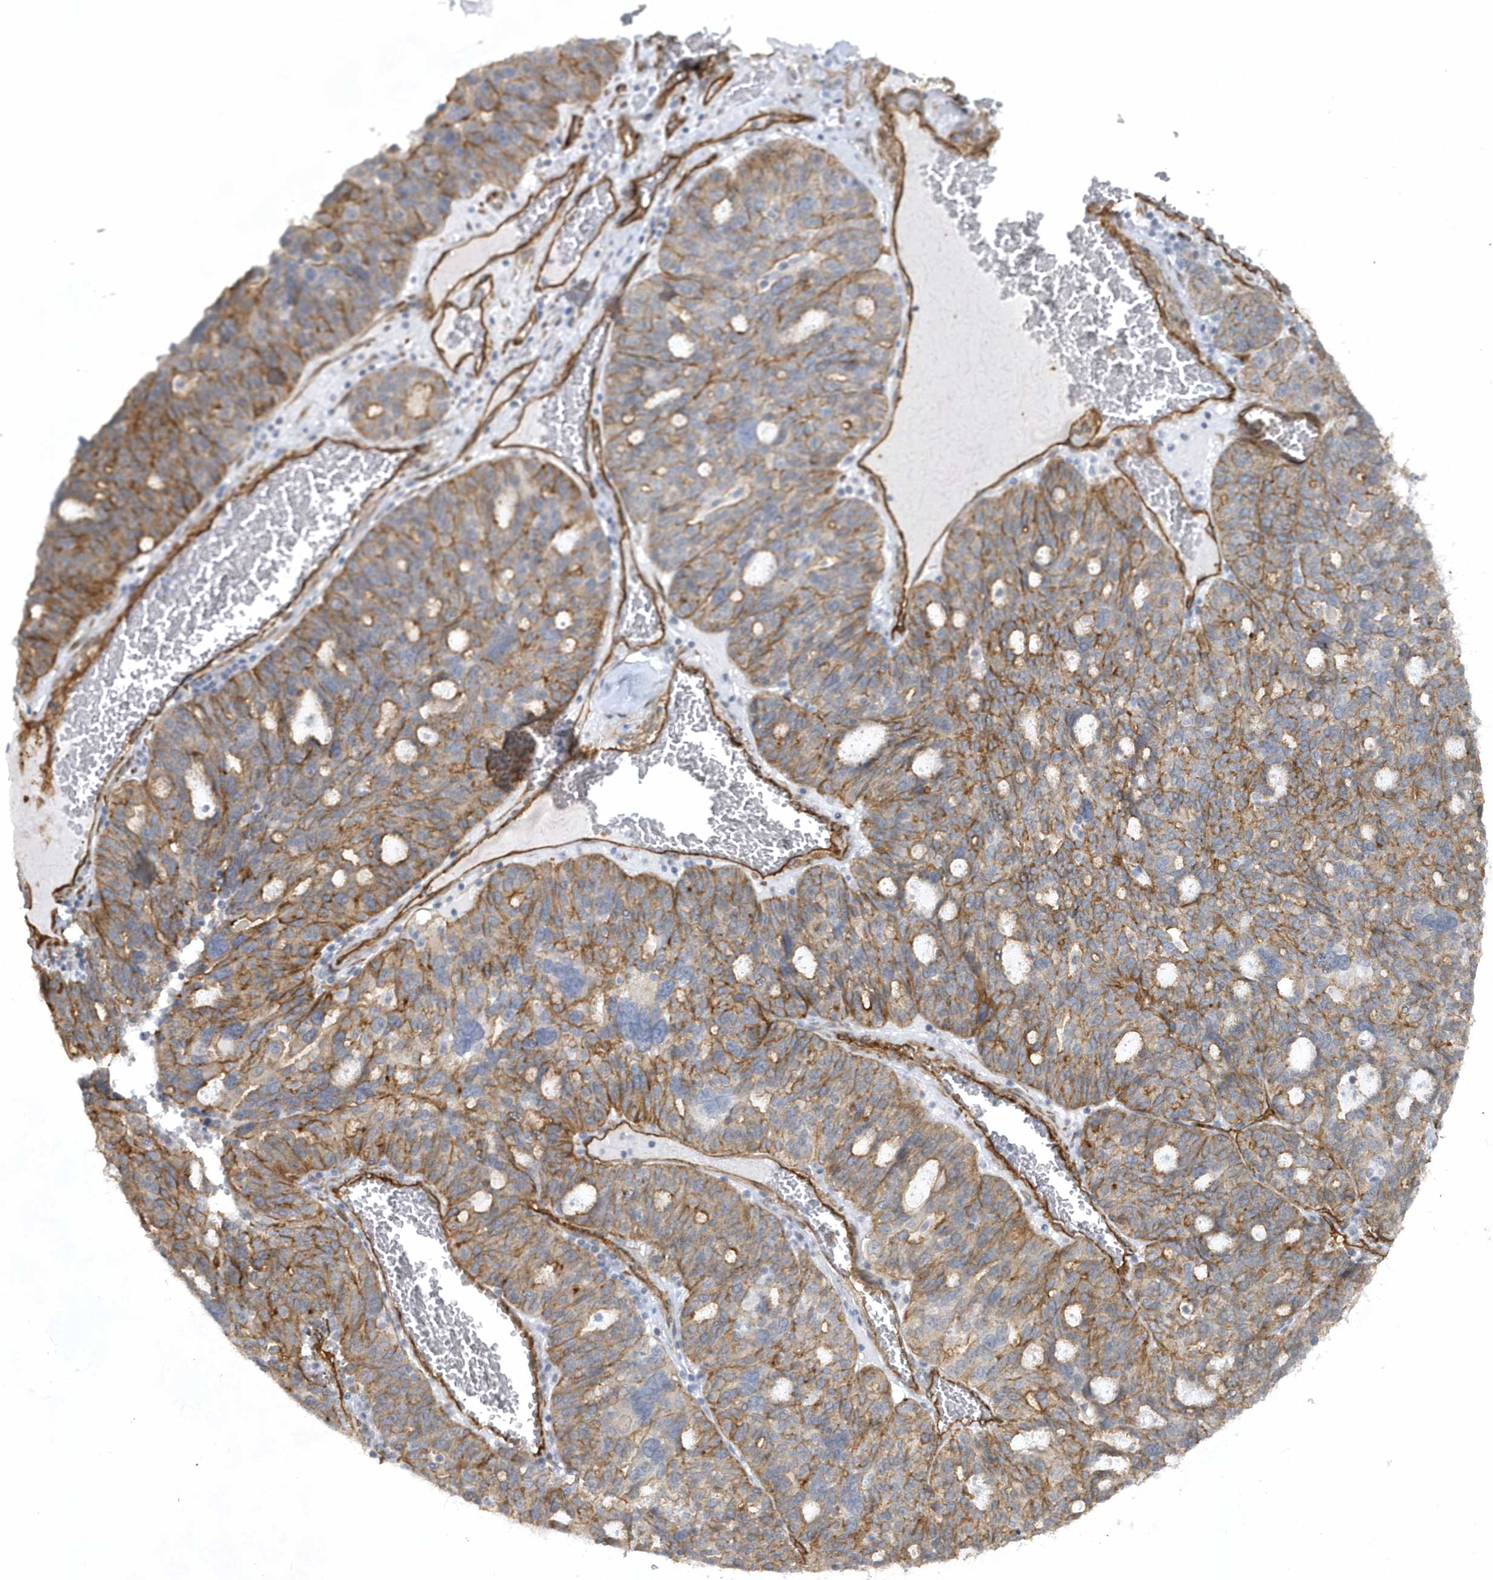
{"staining": {"intensity": "moderate", "quantity": ">75%", "location": "cytoplasmic/membranous"}, "tissue": "ovarian cancer", "cell_type": "Tumor cells", "image_type": "cancer", "snomed": [{"axis": "morphology", "description": "Cystadenocarcinoma, serous, NOS"}, {"axis": "topography", "description": "Ovary"}], "caption": "Immunohistochemical staining of ovarian cancer displays medium levels of moderate cytoplasmic/membranous expression in about >75% of tumor cells.", "gene": "RAI14", "patient": {"sex": "female", "age": 59}}